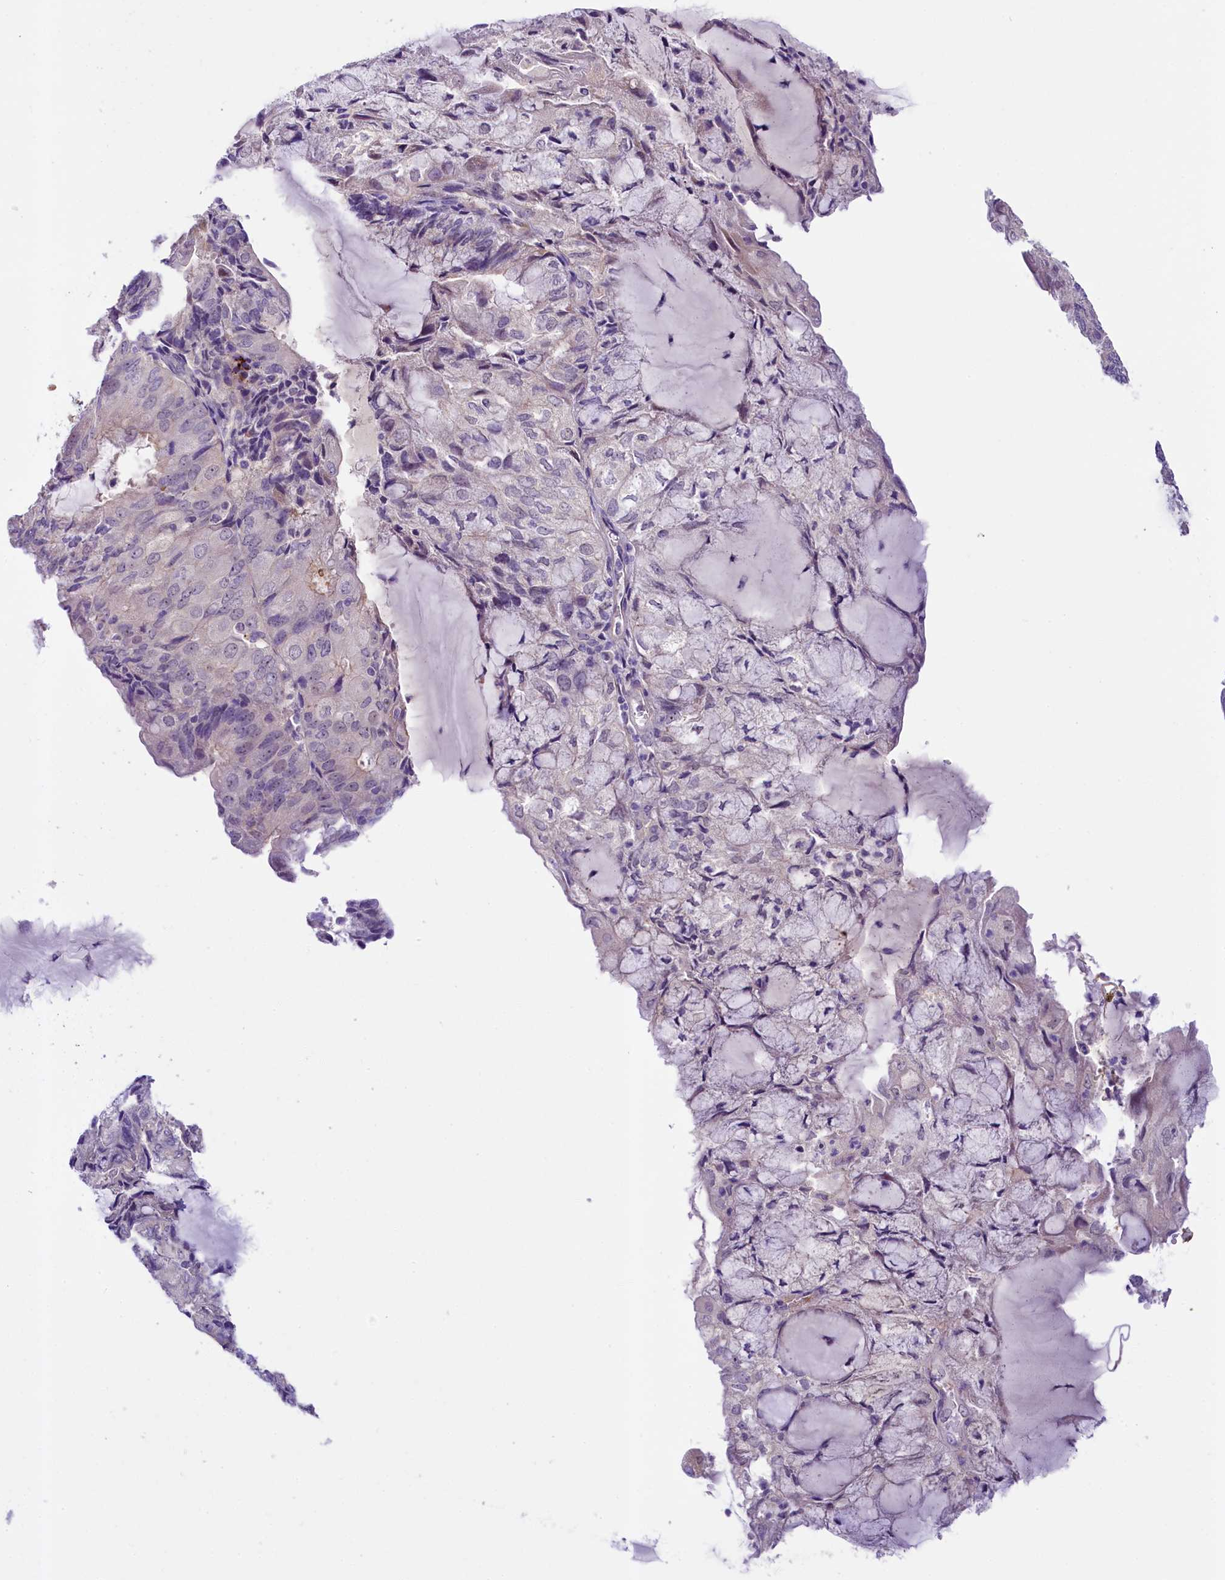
{"staining": {"intensity": "negative", "quantity": "none", "location": "none"}, "tissue": "endometrial cancer", "cell_type": "Tumor cells", "image_type": "cancer", "snomed": [{"axis": "morphology", "description": "Adenocarcinoma, NOS"}, {"axis": "topography", "description": "Endometrium"}], "caption": "Immunohistochemical staining of human endometrial cancer reveals no significant positivity in tumor cells.", "gene": "UBXN6", "patient": {"sex": "female", "age": 81}}